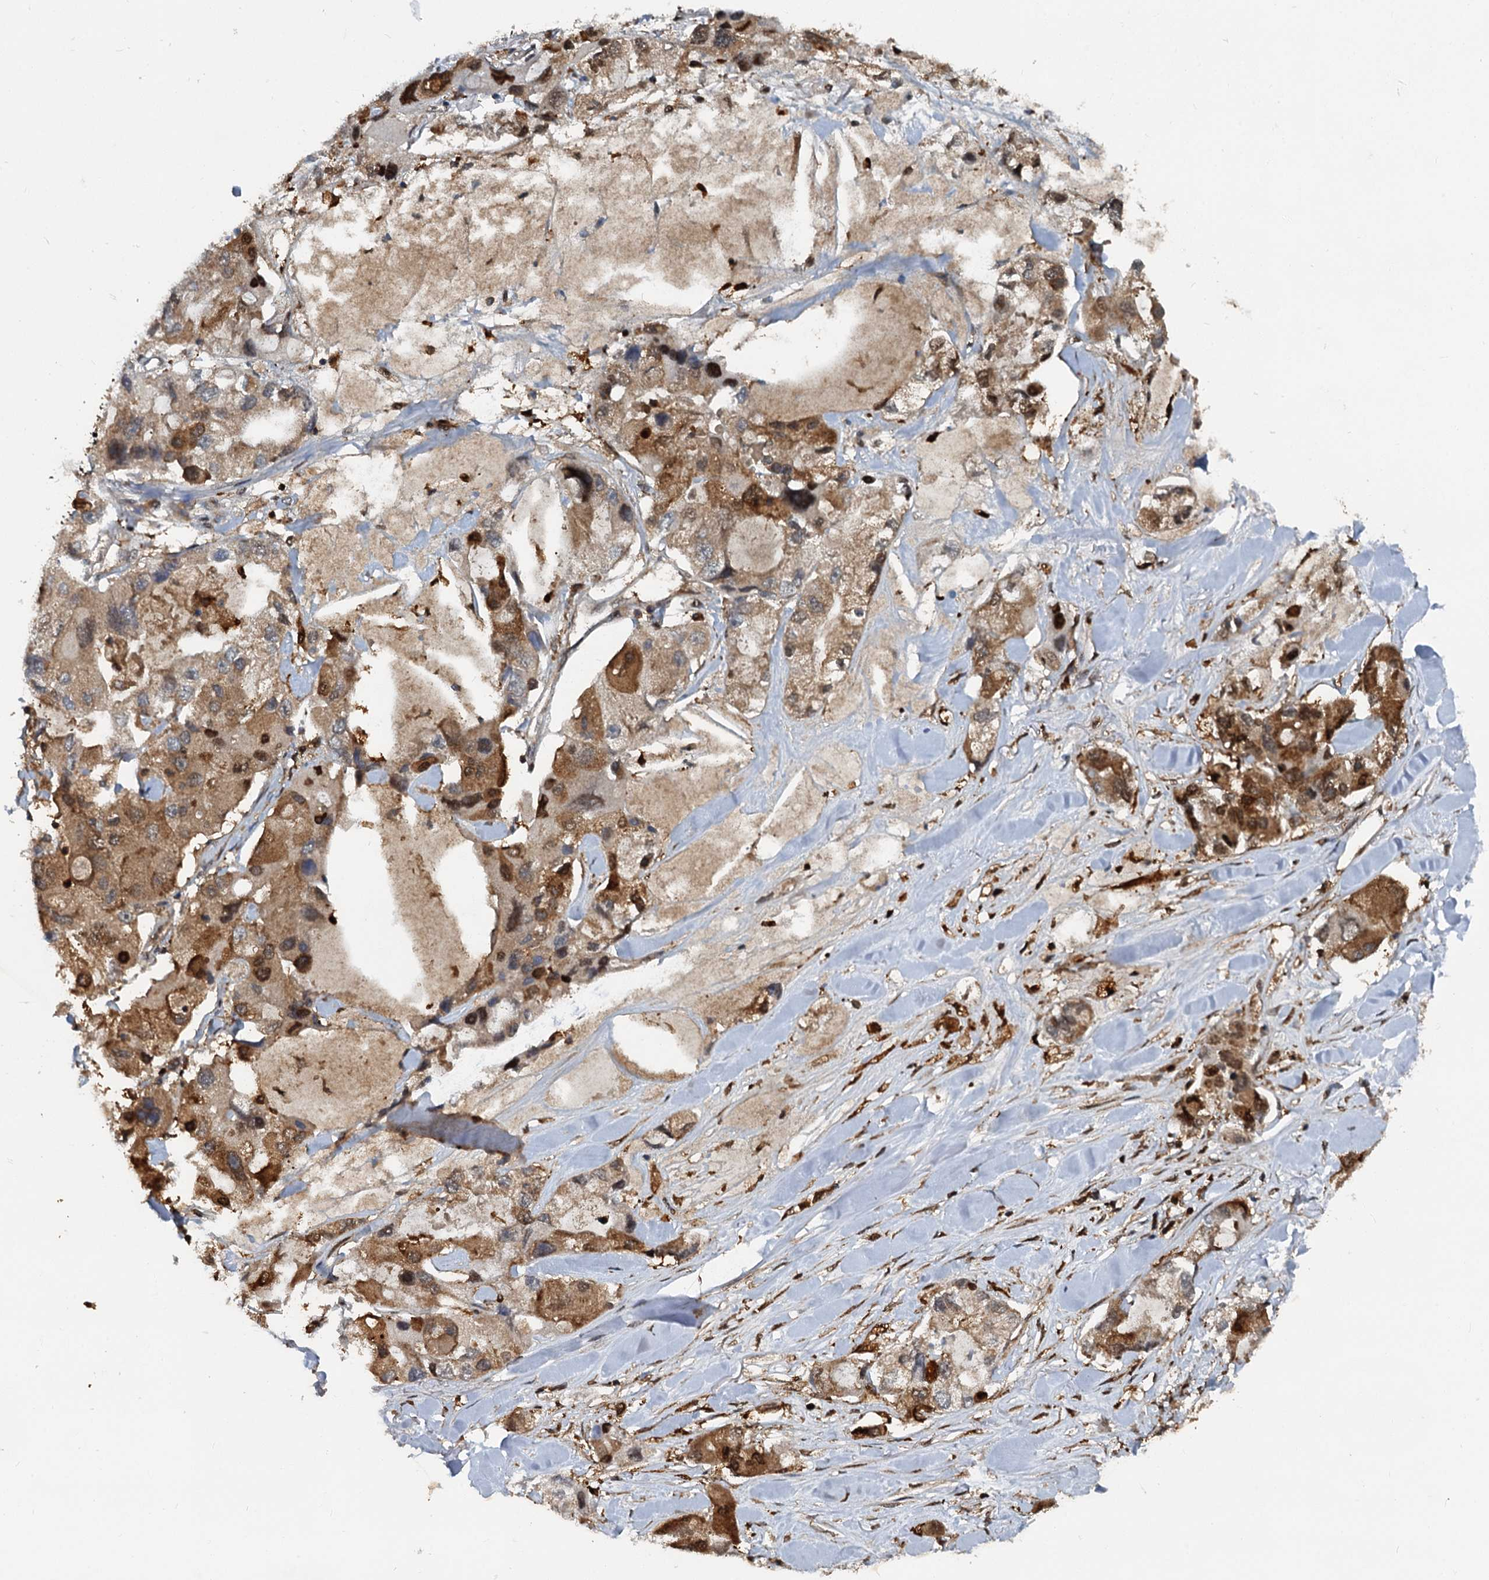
{"staining": {"intensity": "strong", "quantity": "25%-75%", "location": "cytoplasmic/membranous"}, "tissue": "lung cancer", "cell_type": "Tumor cells", "image_type": "cancer", "snomed": [{"axis": "morphology", "description": "Adenocarcinoma, NOS"}, {"axis": "topography", "description": "Lung"}], "caption": "The image reveals staining of lung adenocarcinoma, revealing strong cytoplasmic/membranous protein staining (brown color) within tumor cells.", "gene": "GPI", "patient": {"sex": "female", "age": 54}}